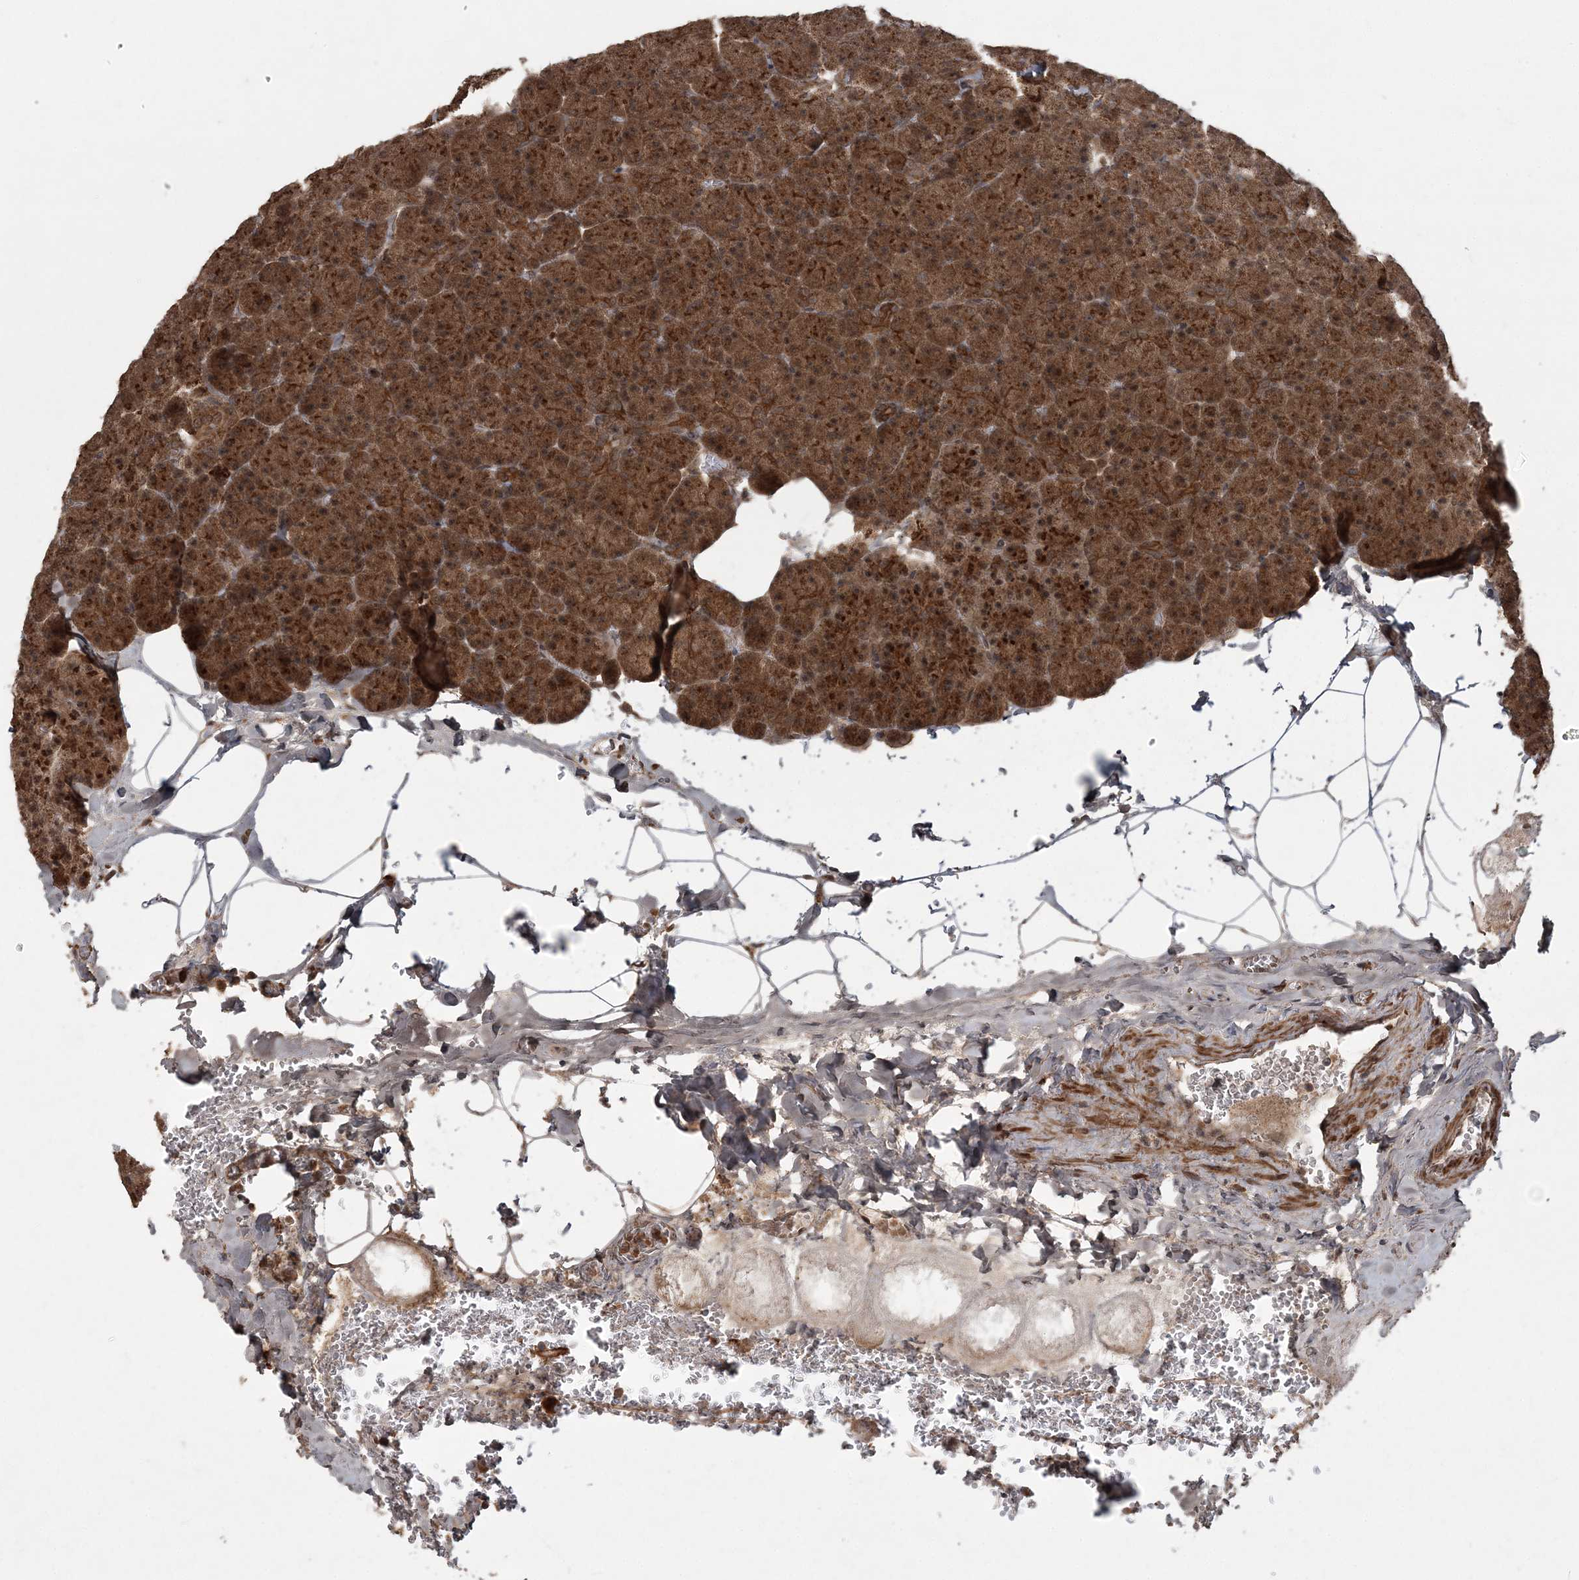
{"staining": {"intensity": "strong", "quantity": ">75%", "location": "cytoplasmic/membranous,nuclear"}, "tissue": "pancreas", "cell_type": "Exocrine glandular cells", "image_type": "normal", "snomed": [{"axis": "morphology", "description": "Normal tissue, NOS"}, {"axis": "morphology", "description": "Carcinoid, malignant, NOS"}, {"axis": "topography", "description": "Pancreas"}], "caption": "Brown immunohistochemical staining in normal human pancreas exhibits strong cytoplasmic/membranous,nuclear expression in approximately >75% of exocrine glandular cells.", "gene": "LACC1", "patient": {"sex": "female", "age": 35}}